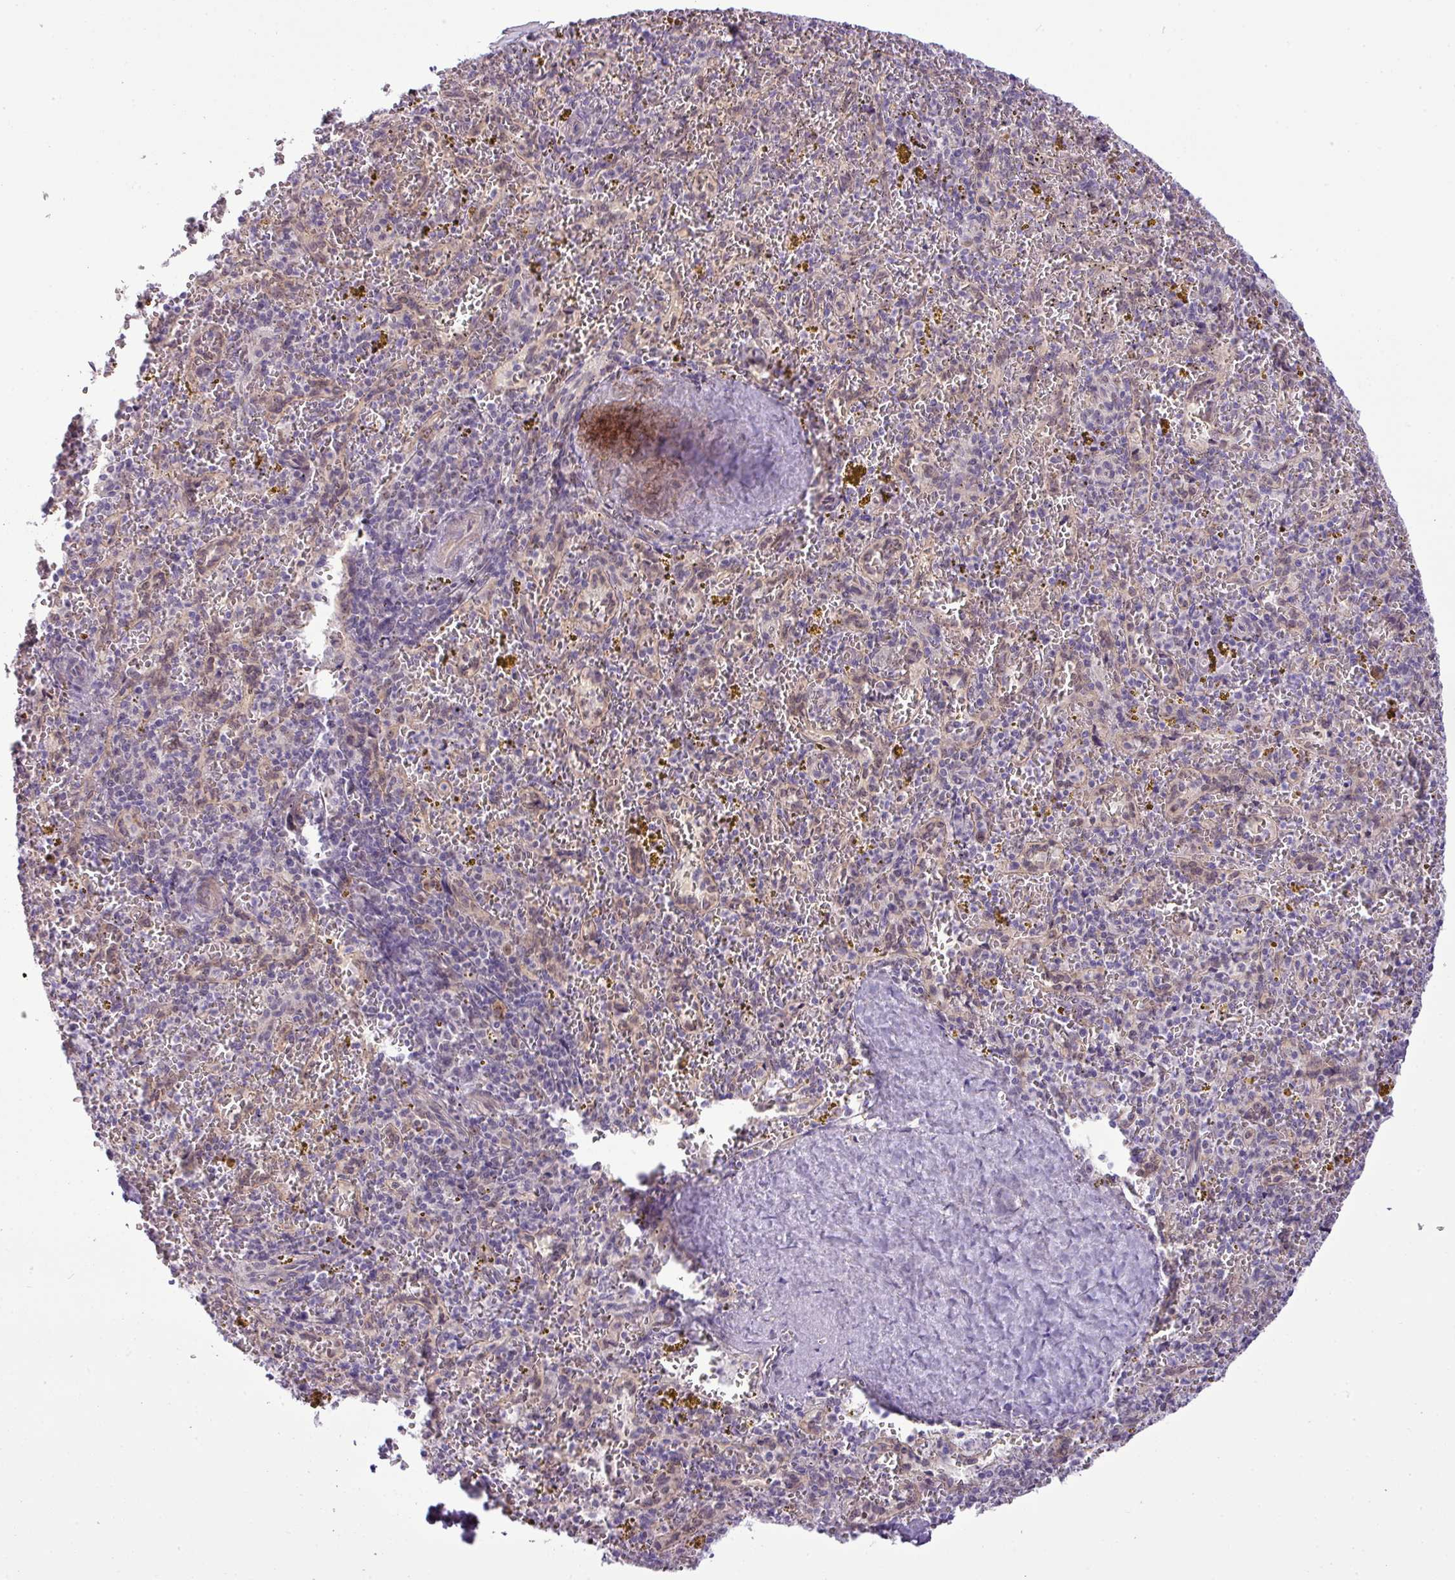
{"staining": {"intensity": "negative", "quantity": "none", "location": "none"}, "tissue": "spleen", "cell_type": "Cells in red pulp", "image_type": "normal", "snomed": [{"axis": "morphology", "description": "Normal tissue, NOS"}, {"axis": "topography", "description": "Spleen"}], "caption": "Spleen was stained to show a protein in brown. There is no significant staining in cells in red pulp. (DAB (3,3'-diaminobenzidine) immunohistochemistry, high magnification).", "gene": "MAK16", "patient": {"sex": "male", "age": 57}}